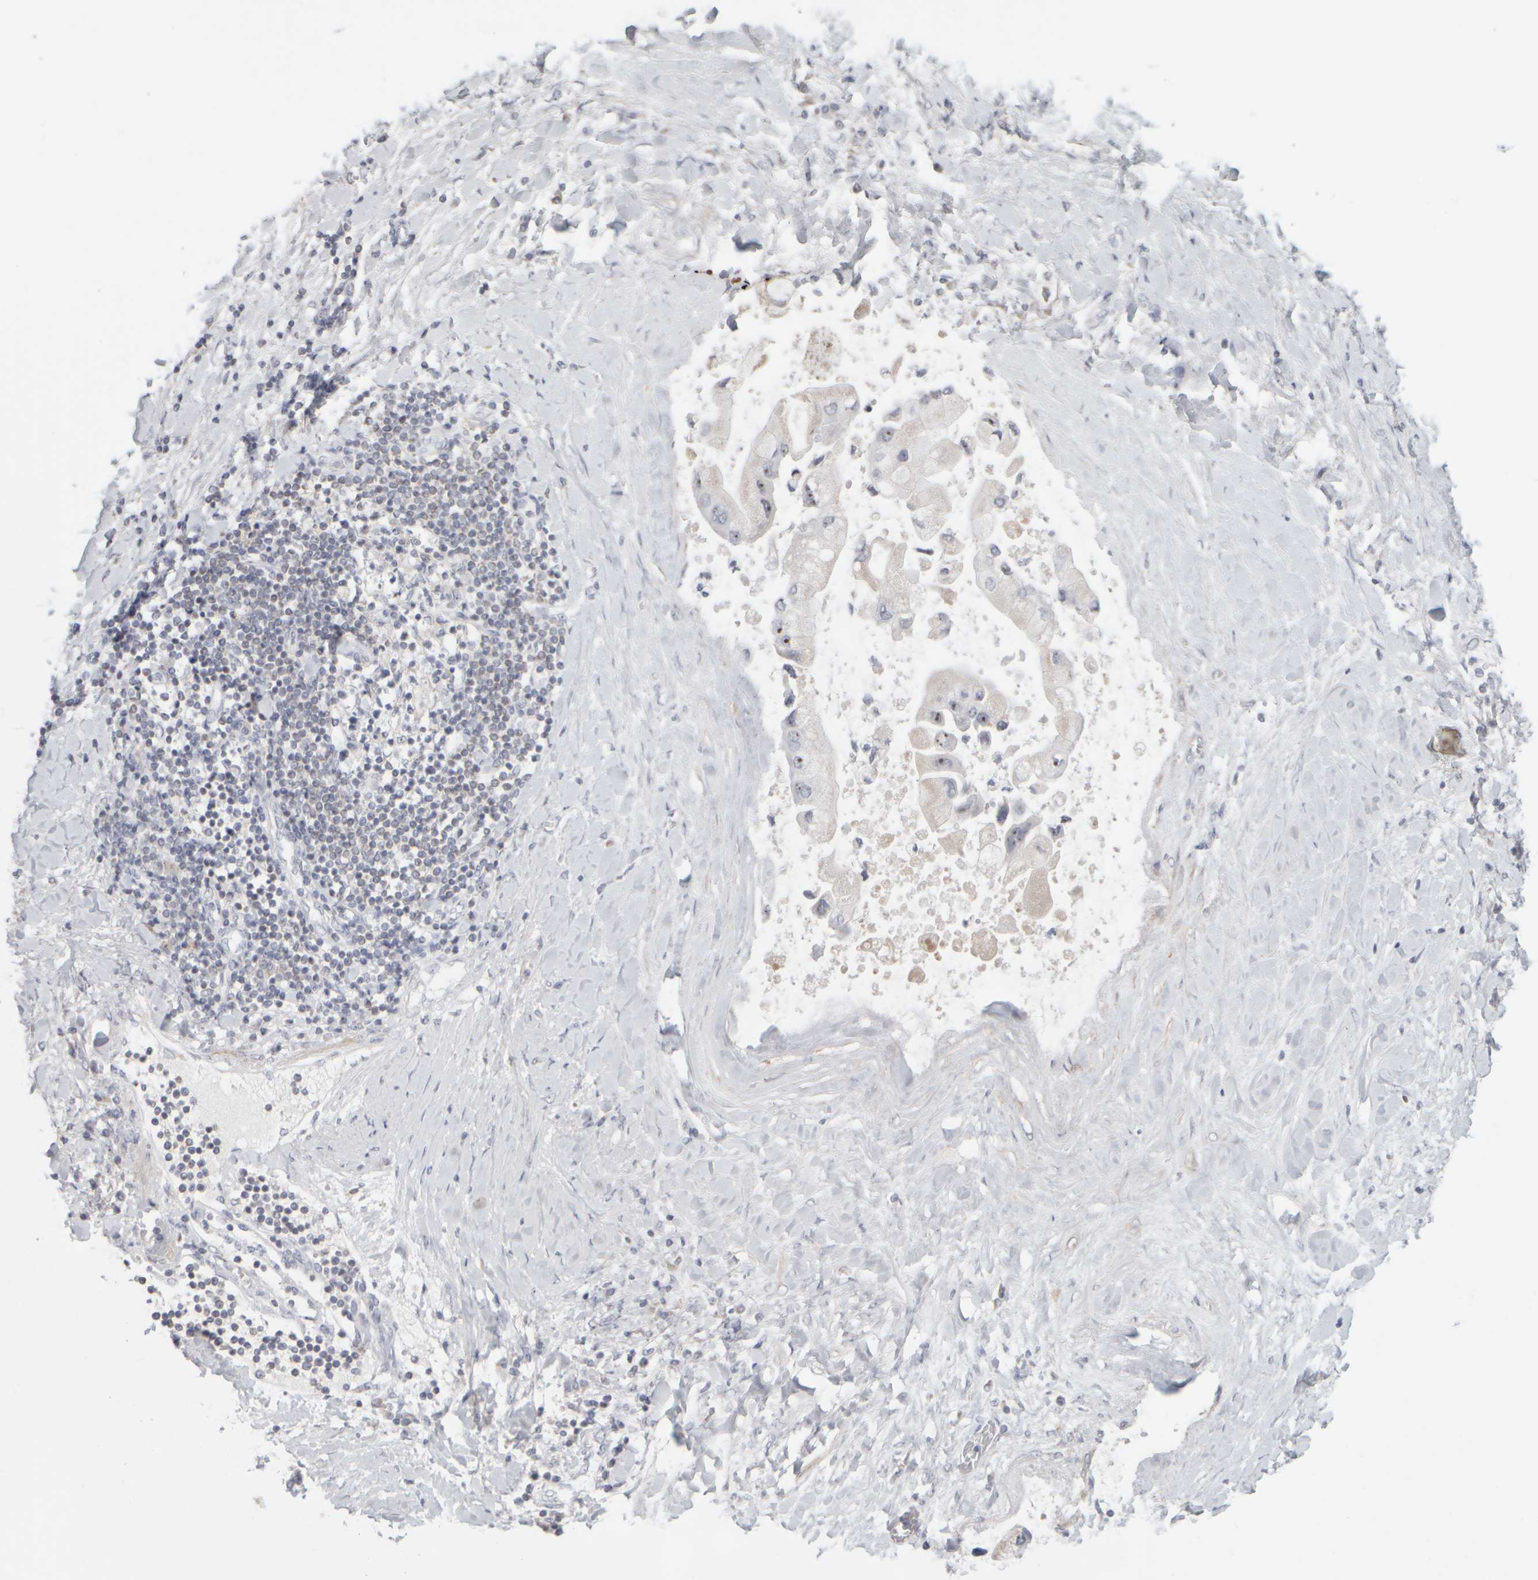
{"staining": {"intensity": "strong", "quantity": "25%-75%", "location": "nuclear"}, "tissue": "liver cancer", "cell_type": "Tumor cells", "image_type": "cancer", "snomed": [{"axis": "morphology", "description": "Cholangiocarcinoma"}, {"axis": "topography", "description": "Liver"}], "caption": "IHC of liver cancer displays high levels of strong nuclear staining in about 25%-75% of tumor cells.", "gene": "DCXR", "patient": {"sex": "male", "age": 50}}